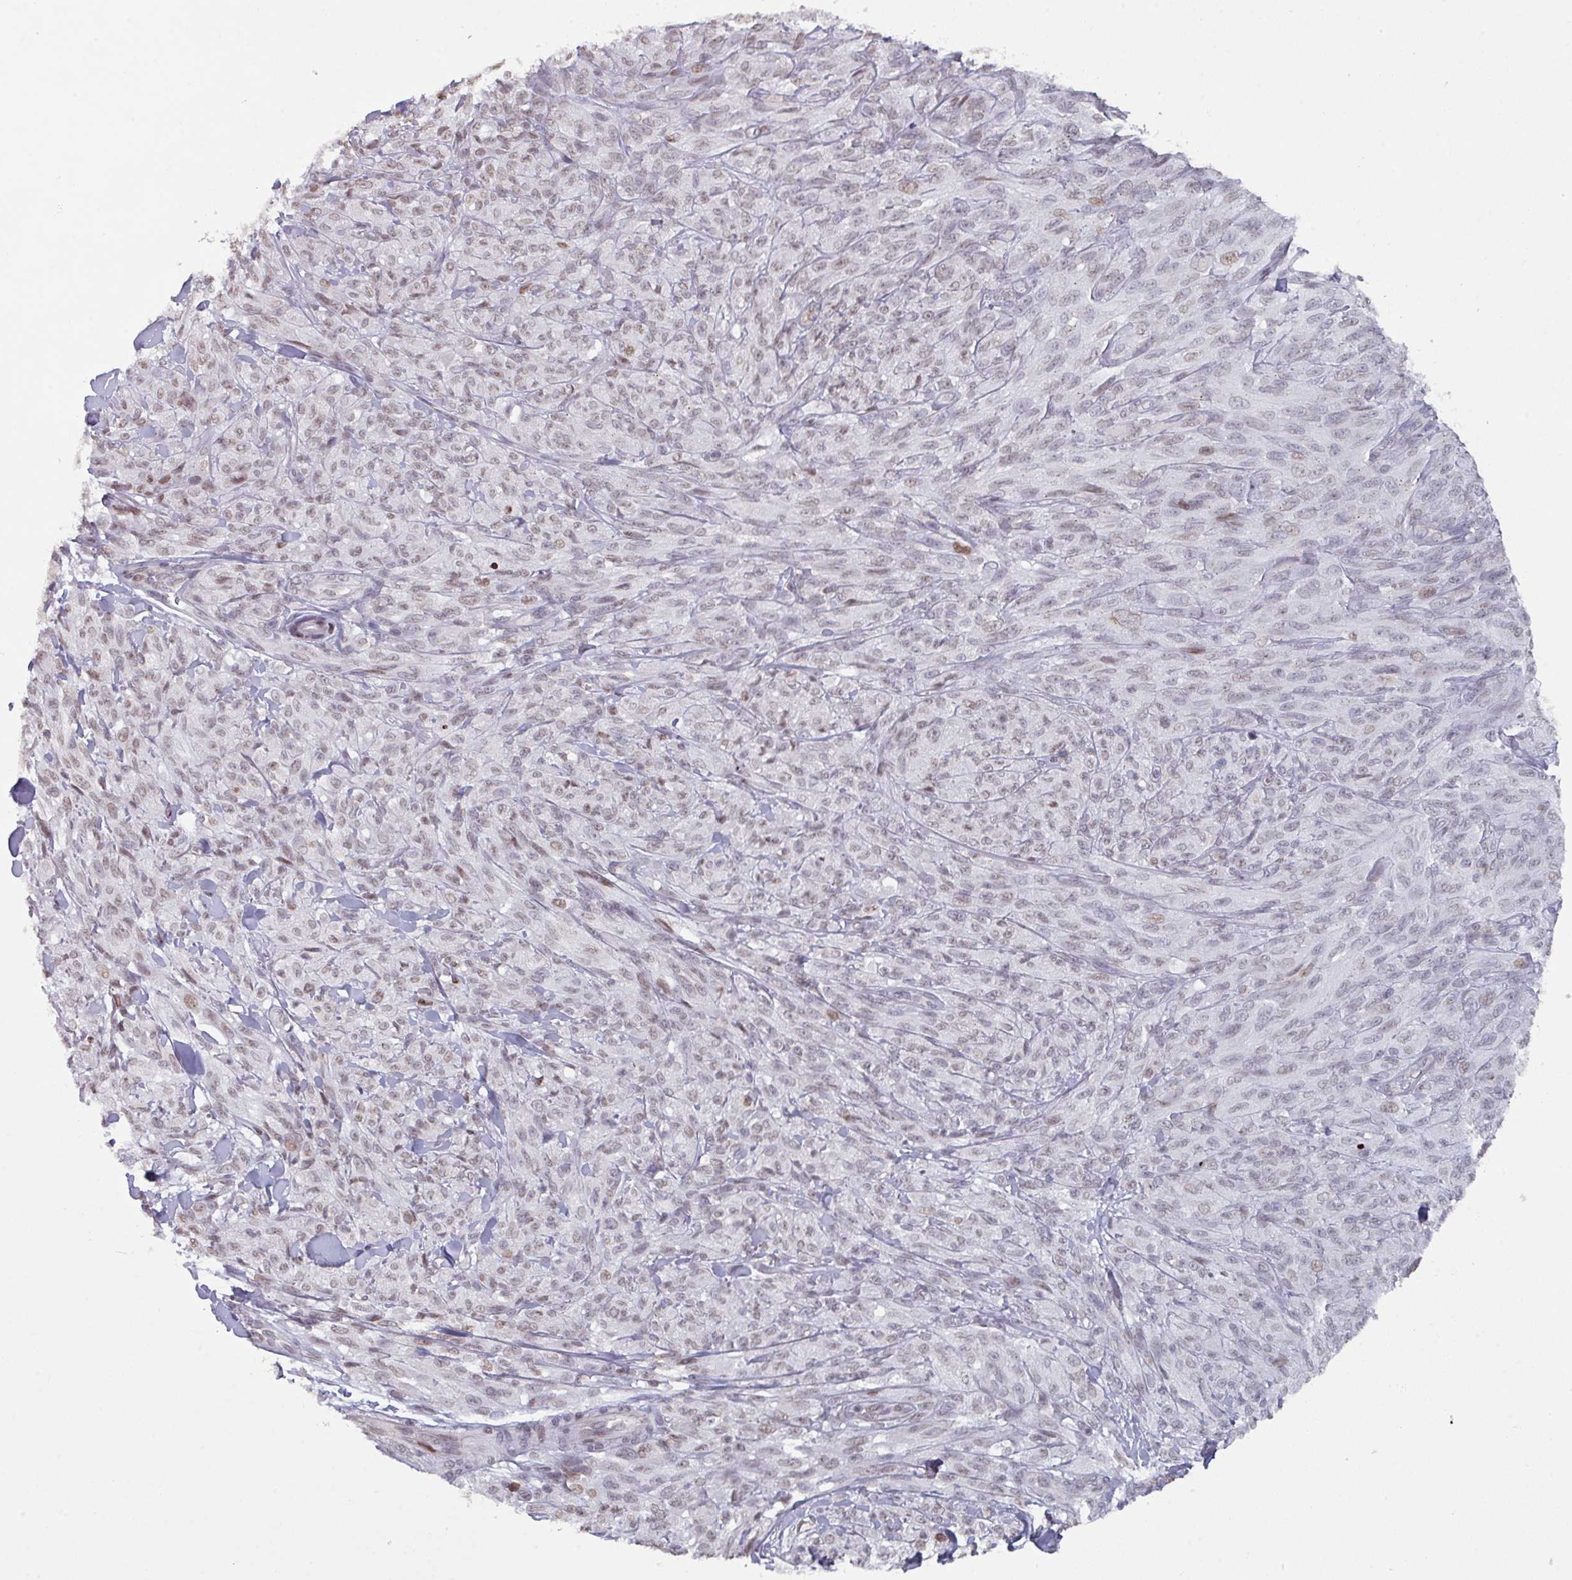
{"staining": {"intensity": "weak", "quantity": ">75%", "location": "nuclear"}, "tissue": "melanoma", "cell_type": "Tumor cells", "image_type": "cancer", "snomed": [{"axis": "morphology", "description": "Malignant melanoma, NOS"}, {"axis": "topography", "description": "Skin of upper arm"}], "caption": "IHC photomicrograph of melanoma stained for a protein (brown), which exhibits low levels of weak nuclear staining in approximately >75% of tumor cells.", "gene": "RASAL3", "patient": {"sex": "female", "age": 65}}